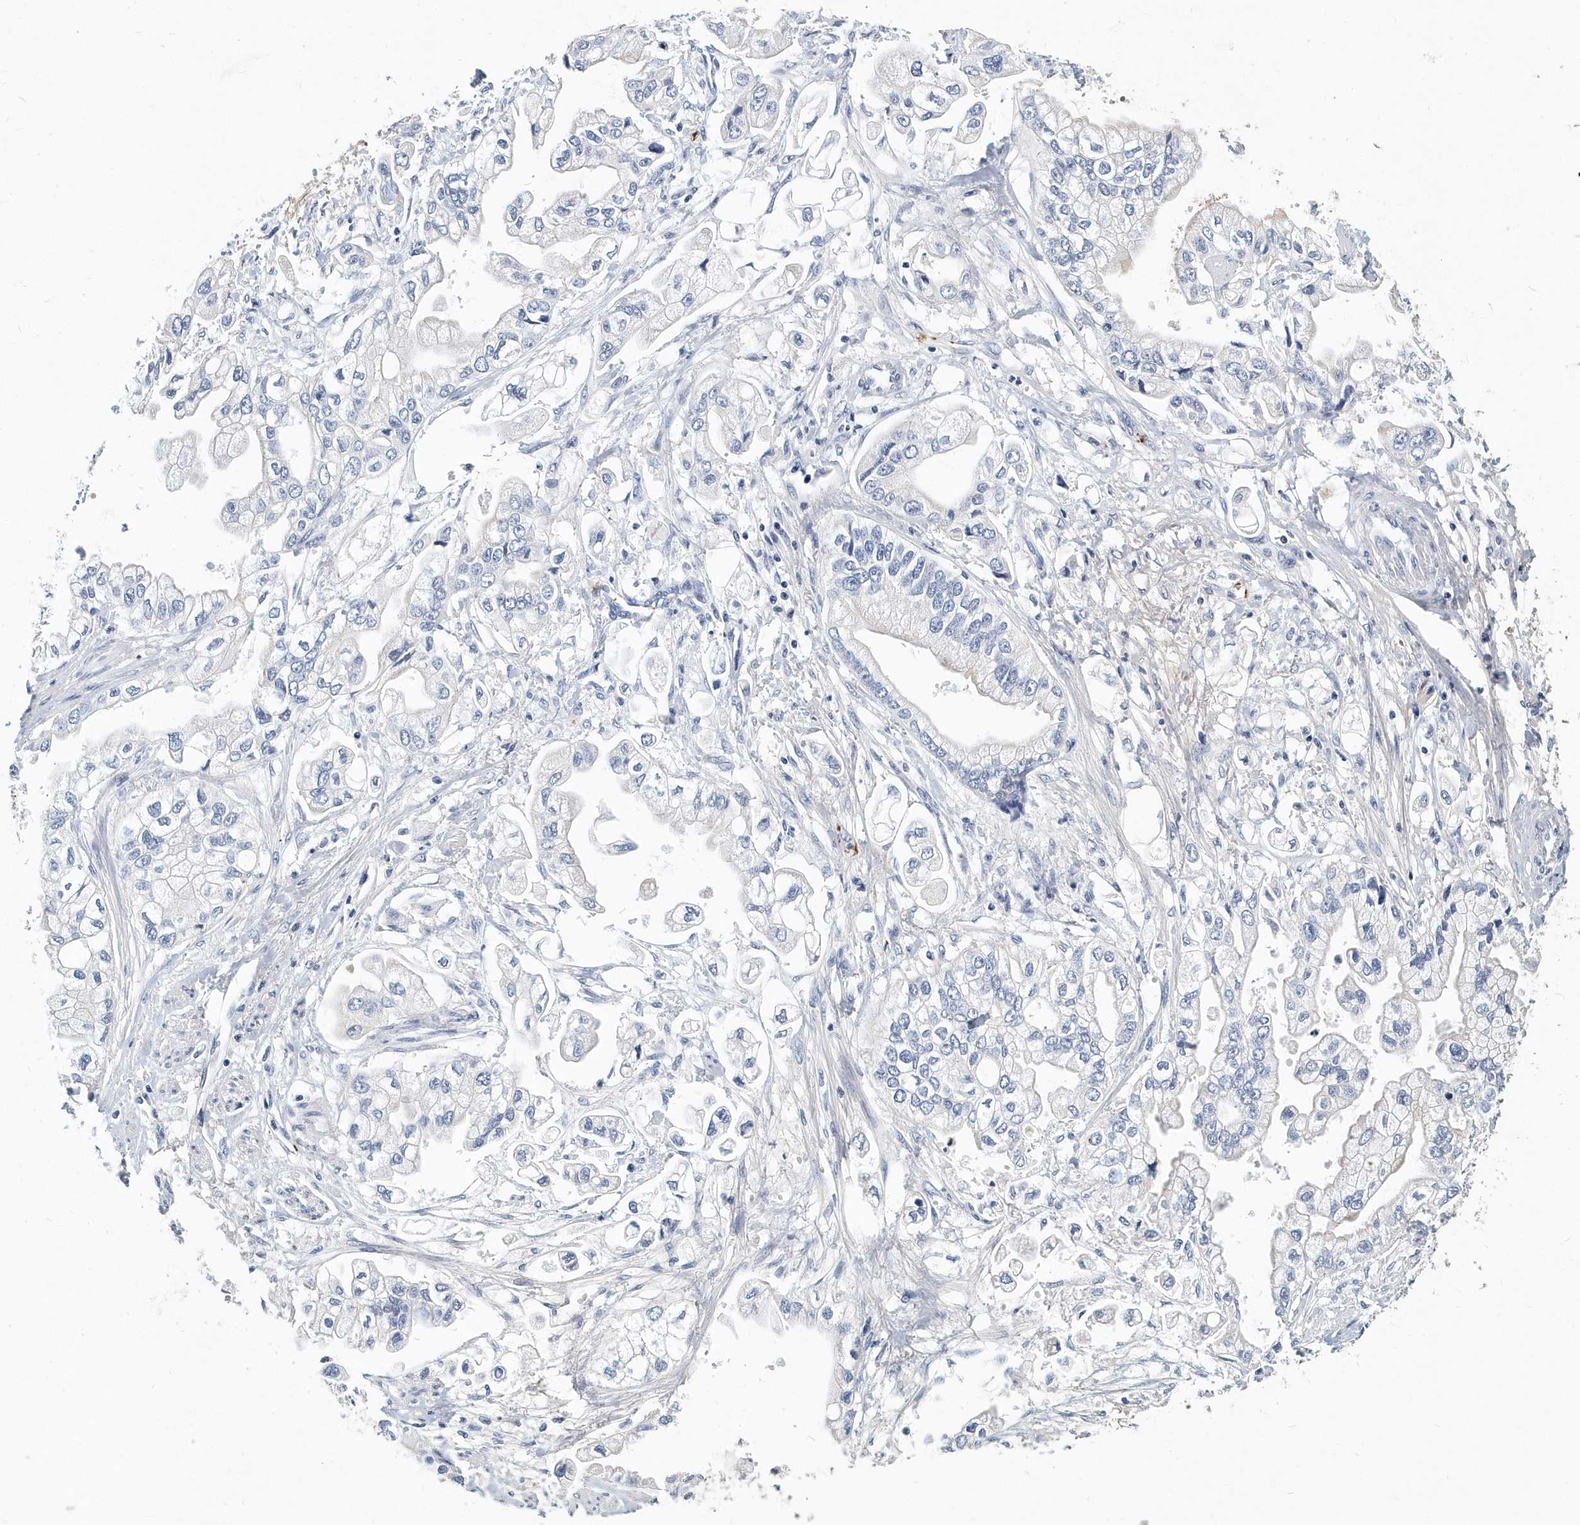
{"staining": {"intensity": "negative", "quantity": "none", "location": "none"}, "tissue": "stomach cancer", "cell_type": "Tumor cells", "image_type": "cancer", "snomed": [{"axis": "morphology", "description": "Adenocarcinoma, NOS"}, {"axis": "topography", "description": "Stomach"}], "caption": "This is an IHC micrograph of human adenocarcinoma (stomach). There is no positivity in tumor cells.", "gene": "ITGA2B", "patient": {"sex": "male", "age": 62}}